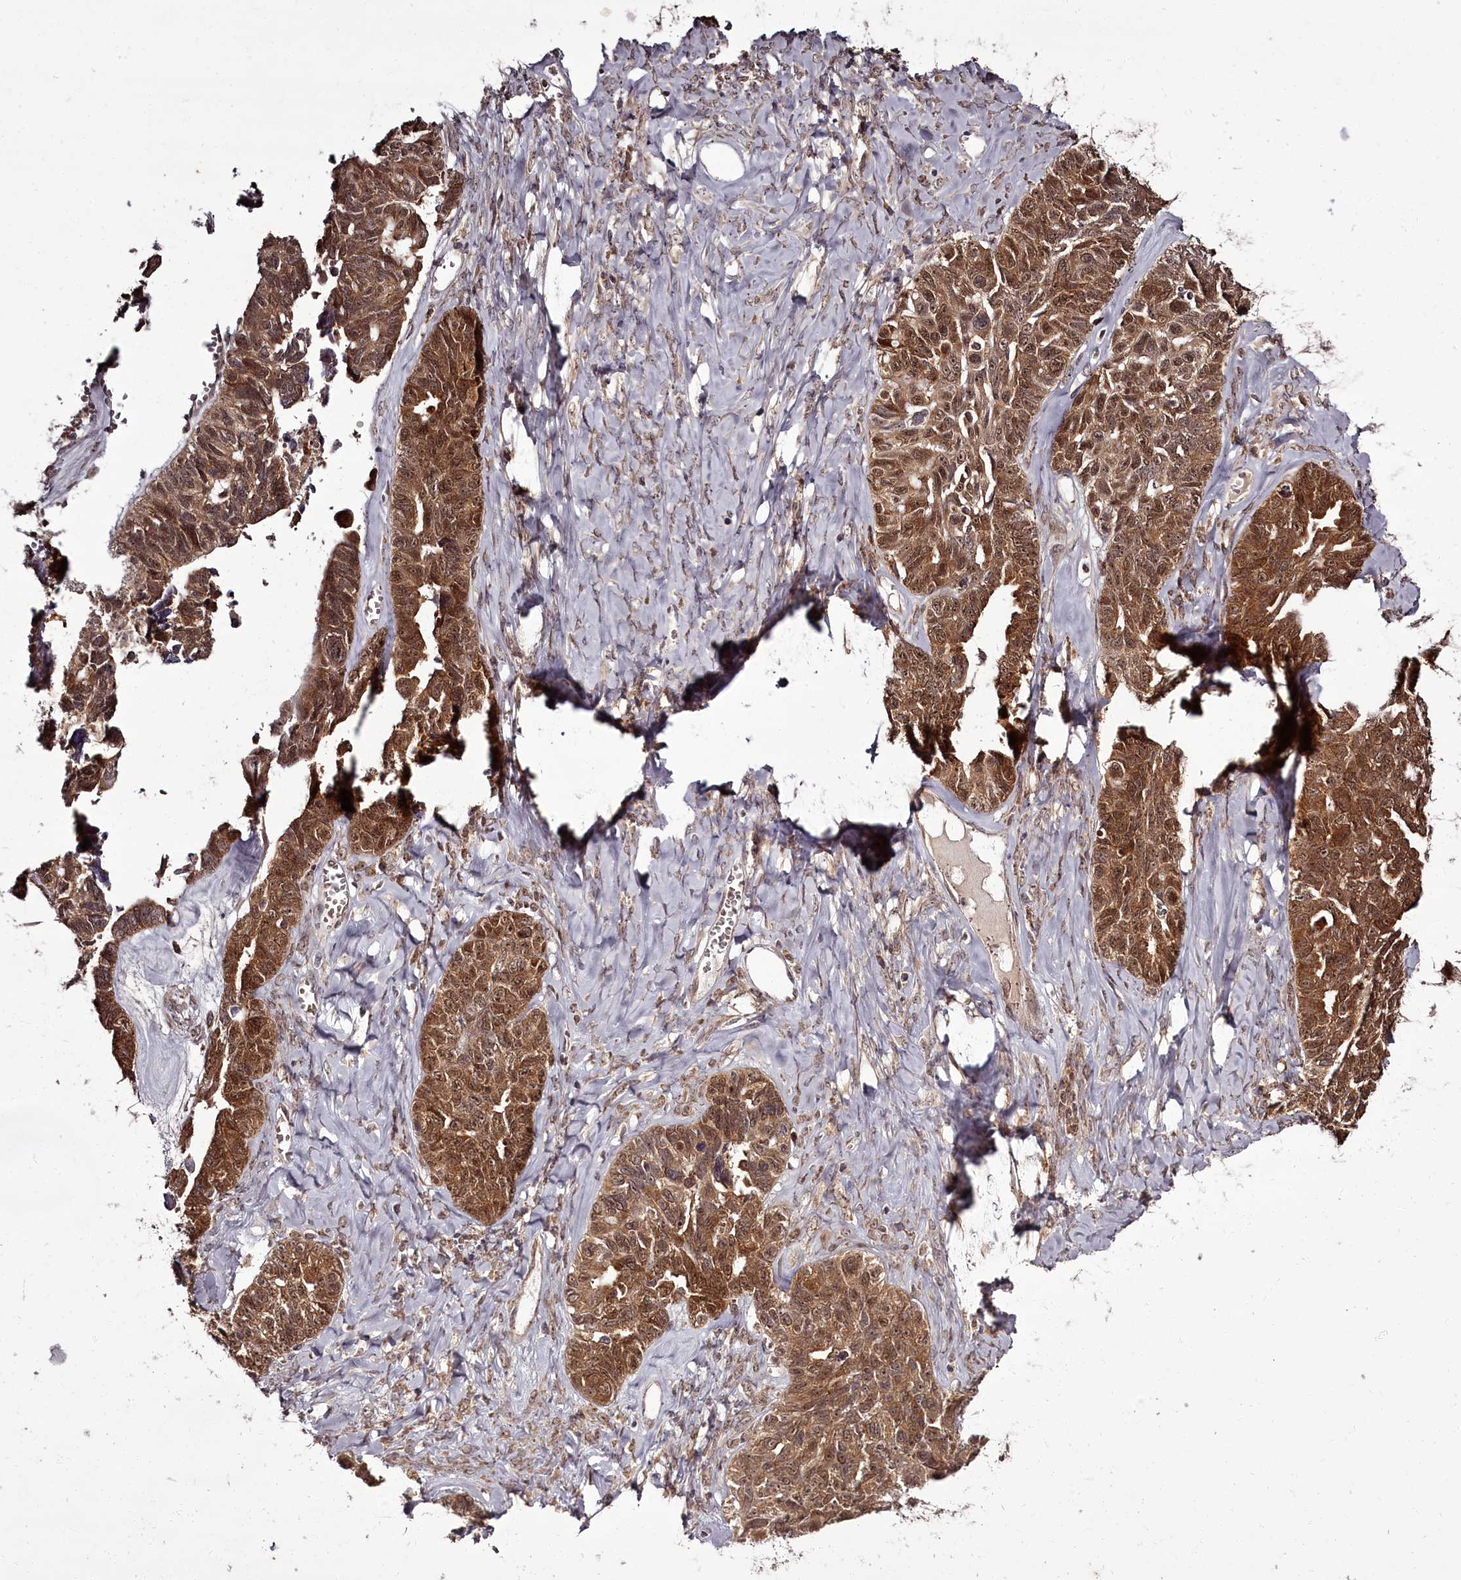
{"staining": {"intensity": "strong", "quantity": ">75%", "location": "cytoplasmic/membranous,nuclear"}, "tissue": "ovarian cancer", "cell_type": "Tumor cells", "image_type": "cancer", "snomed": [{"axis": "morphology", "description": "Cystadenocarcinoma, serous, NOS"}, {"axis": "topography", "description": "Ovary"}], "caption": "Protein expression analysis of ovarian cancer shows strong cytoplasmic/membranous and nuclear positivity in about >75% of tumor cells.", "gene": "PCBP2", "patient": {"sex": "female", "age": 79}}